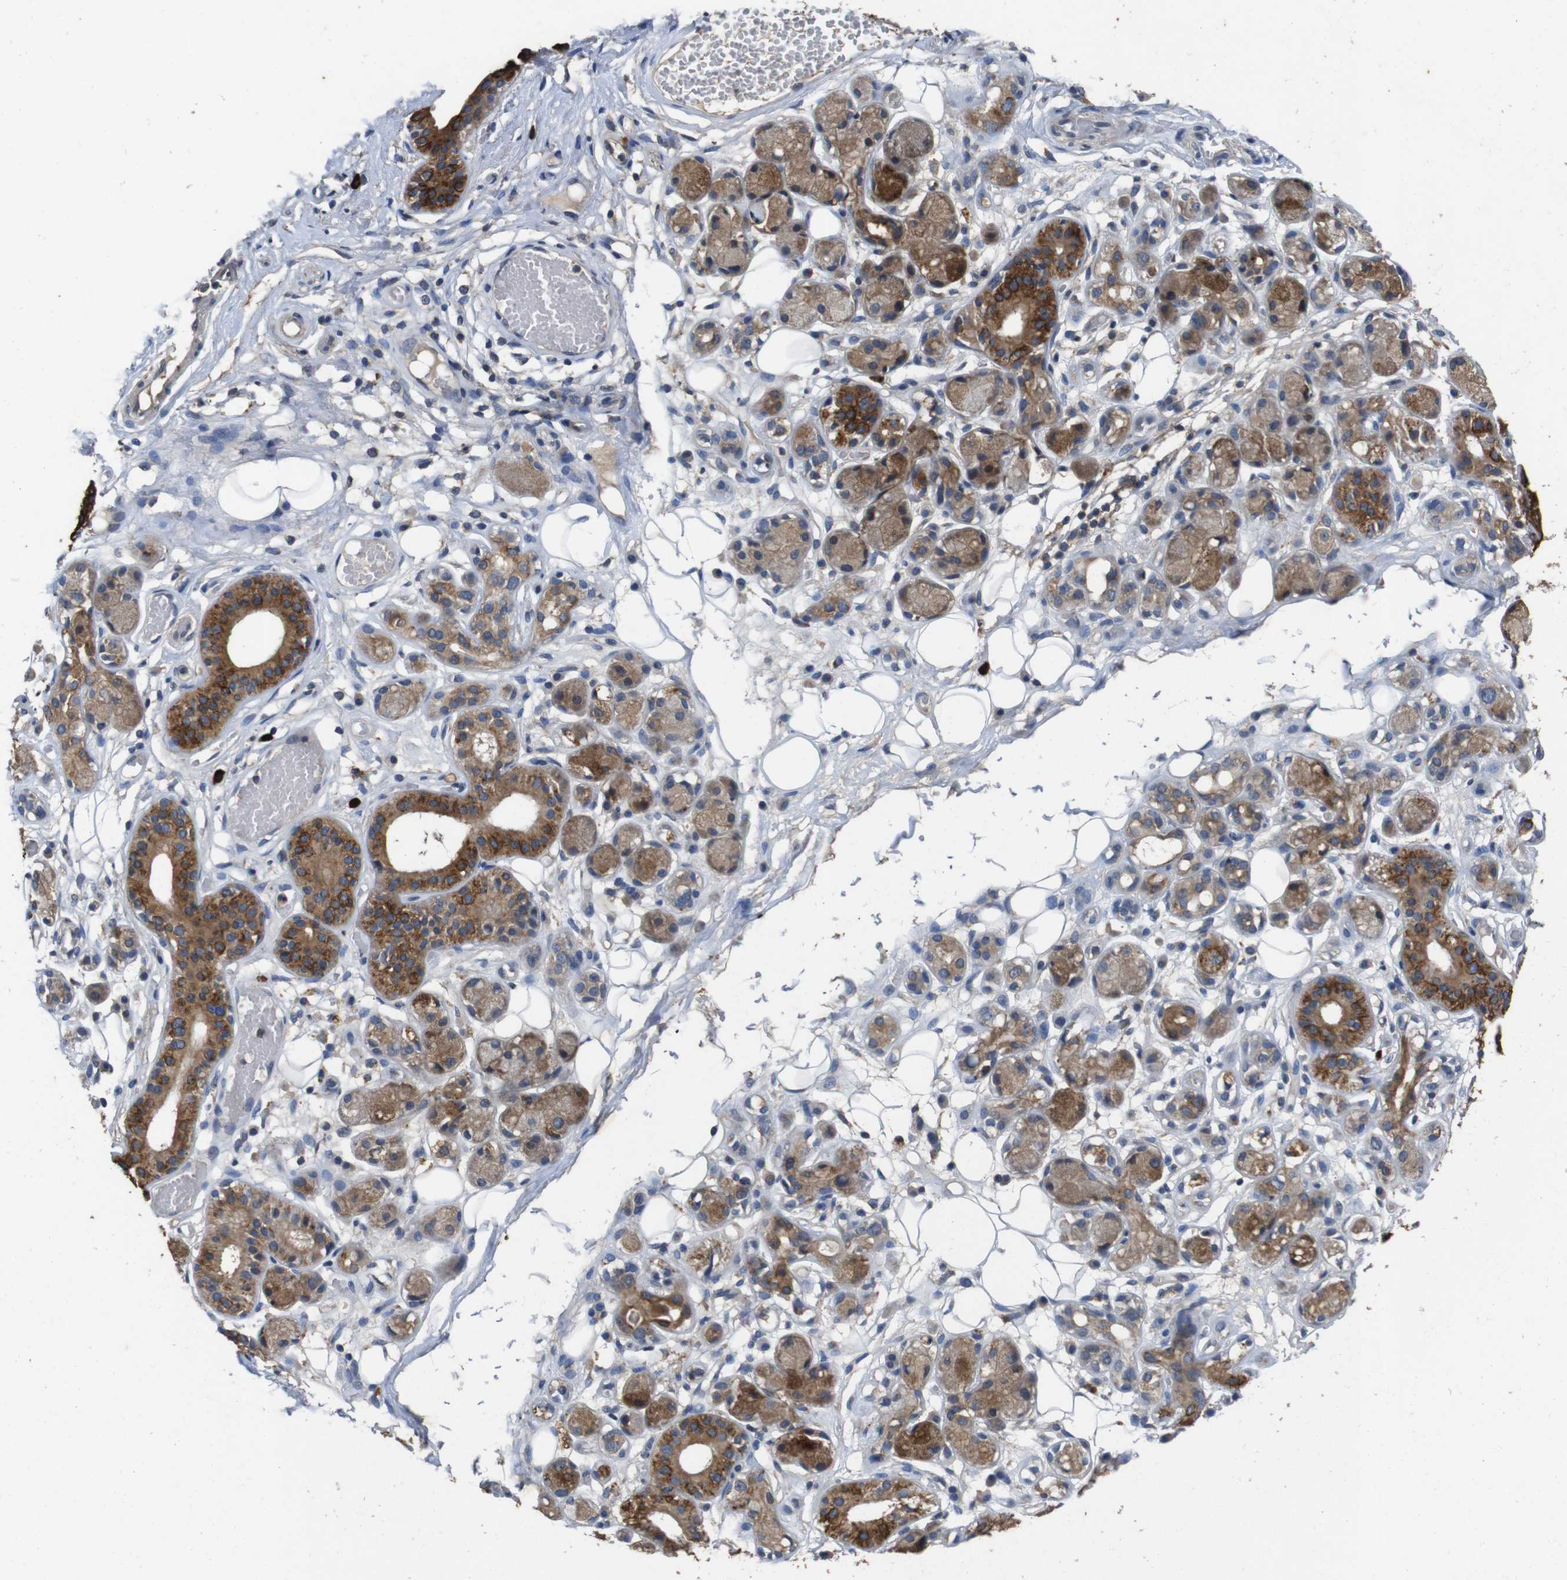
{"staining": {"intensity": "negative", "quantity": "none", "location": "none"}, "tissue": "adipose tissue", "cell_type": "Adipocytes", "image_type": "normal", "snomed": [{"axis": "morphology", "description": "Normal tissue, NOS"}, {"axis": "morphology", "description": "Inflammation, NOS"}, {"axis": "topography", "description": "Vascular tissue"}, {"axis": "topography", "description": "Salivary gland"}], "caption": "The photomicrograph displays no significant staining in adipocytes of adipose tissue.", "gene": "GLIPR1", "patient": {"sex": "female", "age": 75}}